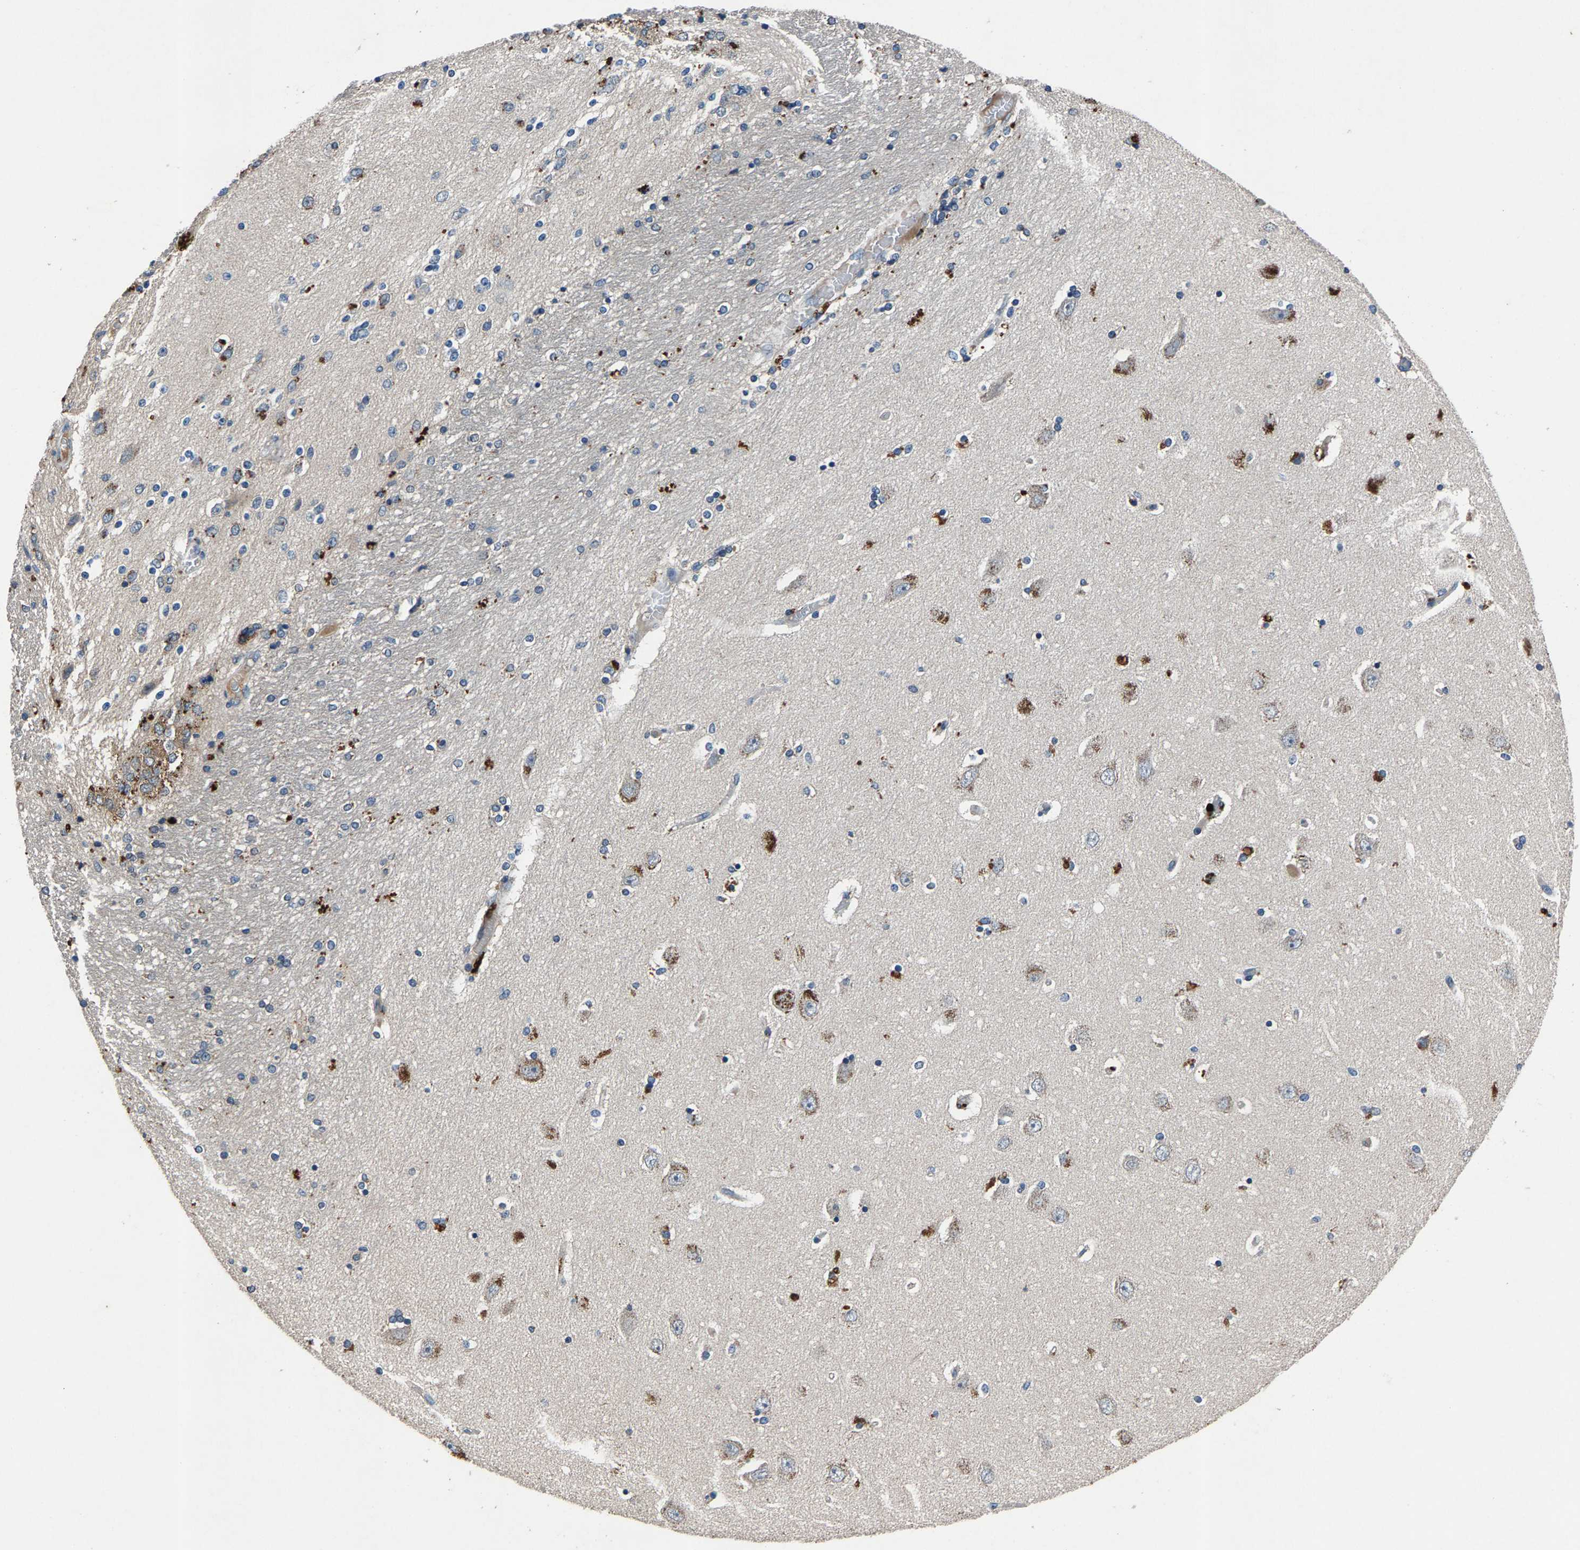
{"staining": {"intensity": "strong", "quantity": "<25%", "location": "cytoplasmic/membranous"}, "tissue": "hippocampus", "cell_type": "Glial cells", "image_type": "normal", "snomed": [{"axis": "morphology", "description": "Normal tissue, NOS"}, {"axis": "topography", "description": "Hippocampus"}], "caption": "Hippocampus stained for a protein exhibits strong cytoplasmic/membranous positivity in glial cells. (IHC, brightfield microscopy, high magnification).", "gene": "PRXL2C", "patient": {"sex": "female", "age": 54}}